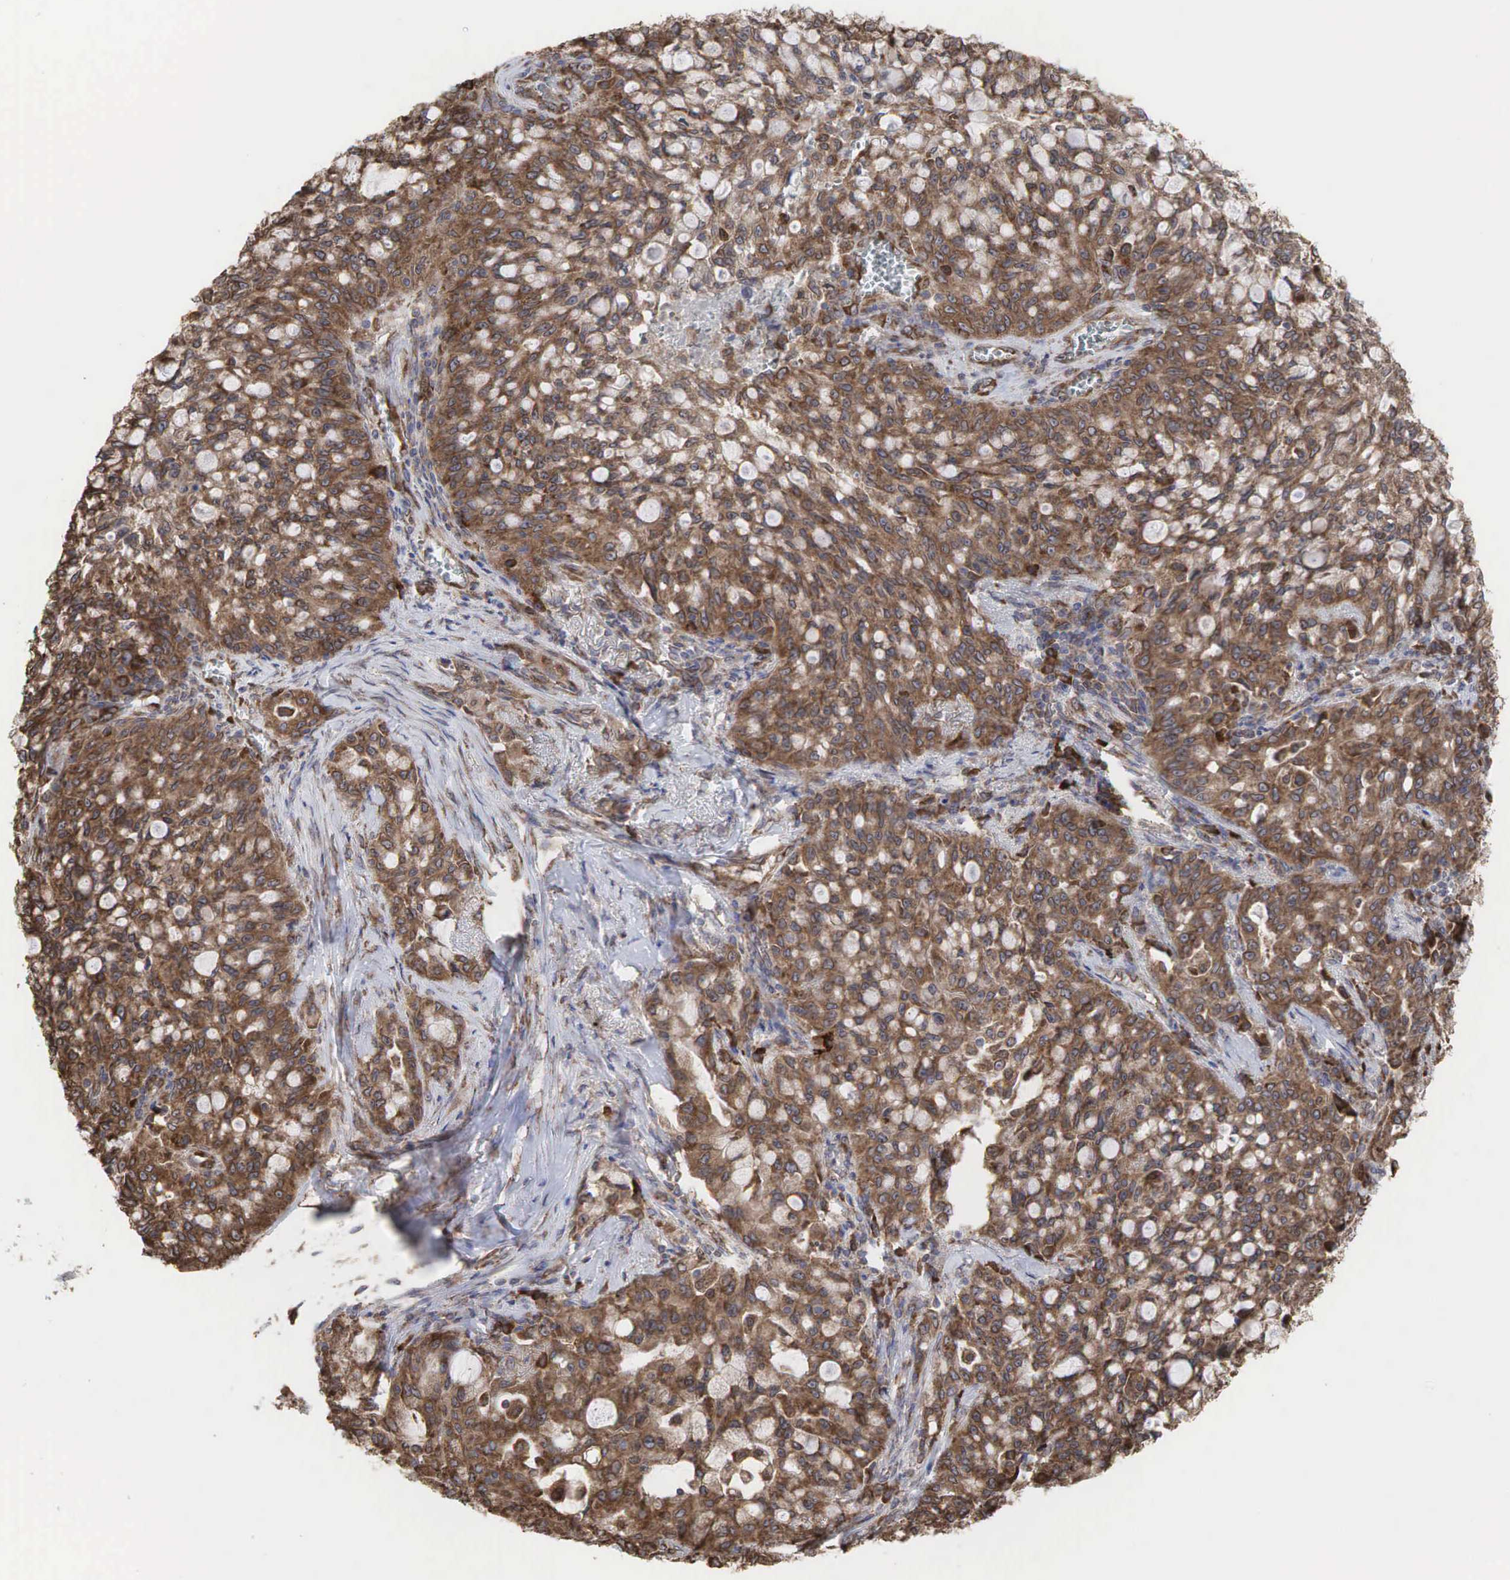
{"staining": {"intensity": "moderate", "quantity": ">75%", "location": "cytoplasmic/membranous"}, "tissue": "lung cancer", "cell_type": "Tumor cells", "image_type": "cancer", "snomed": [{"axis": "morphology", "description": "Adenocarcinoma, NOS"}, {"axis": "topography", "description": "Lung"}], "caption": "Human lung adenocarcinoma stained with a protein marker reveals moderate staining in tumor cells.", "gene": "PABPC5", "patient": {"sex": "female", "age": 44}}